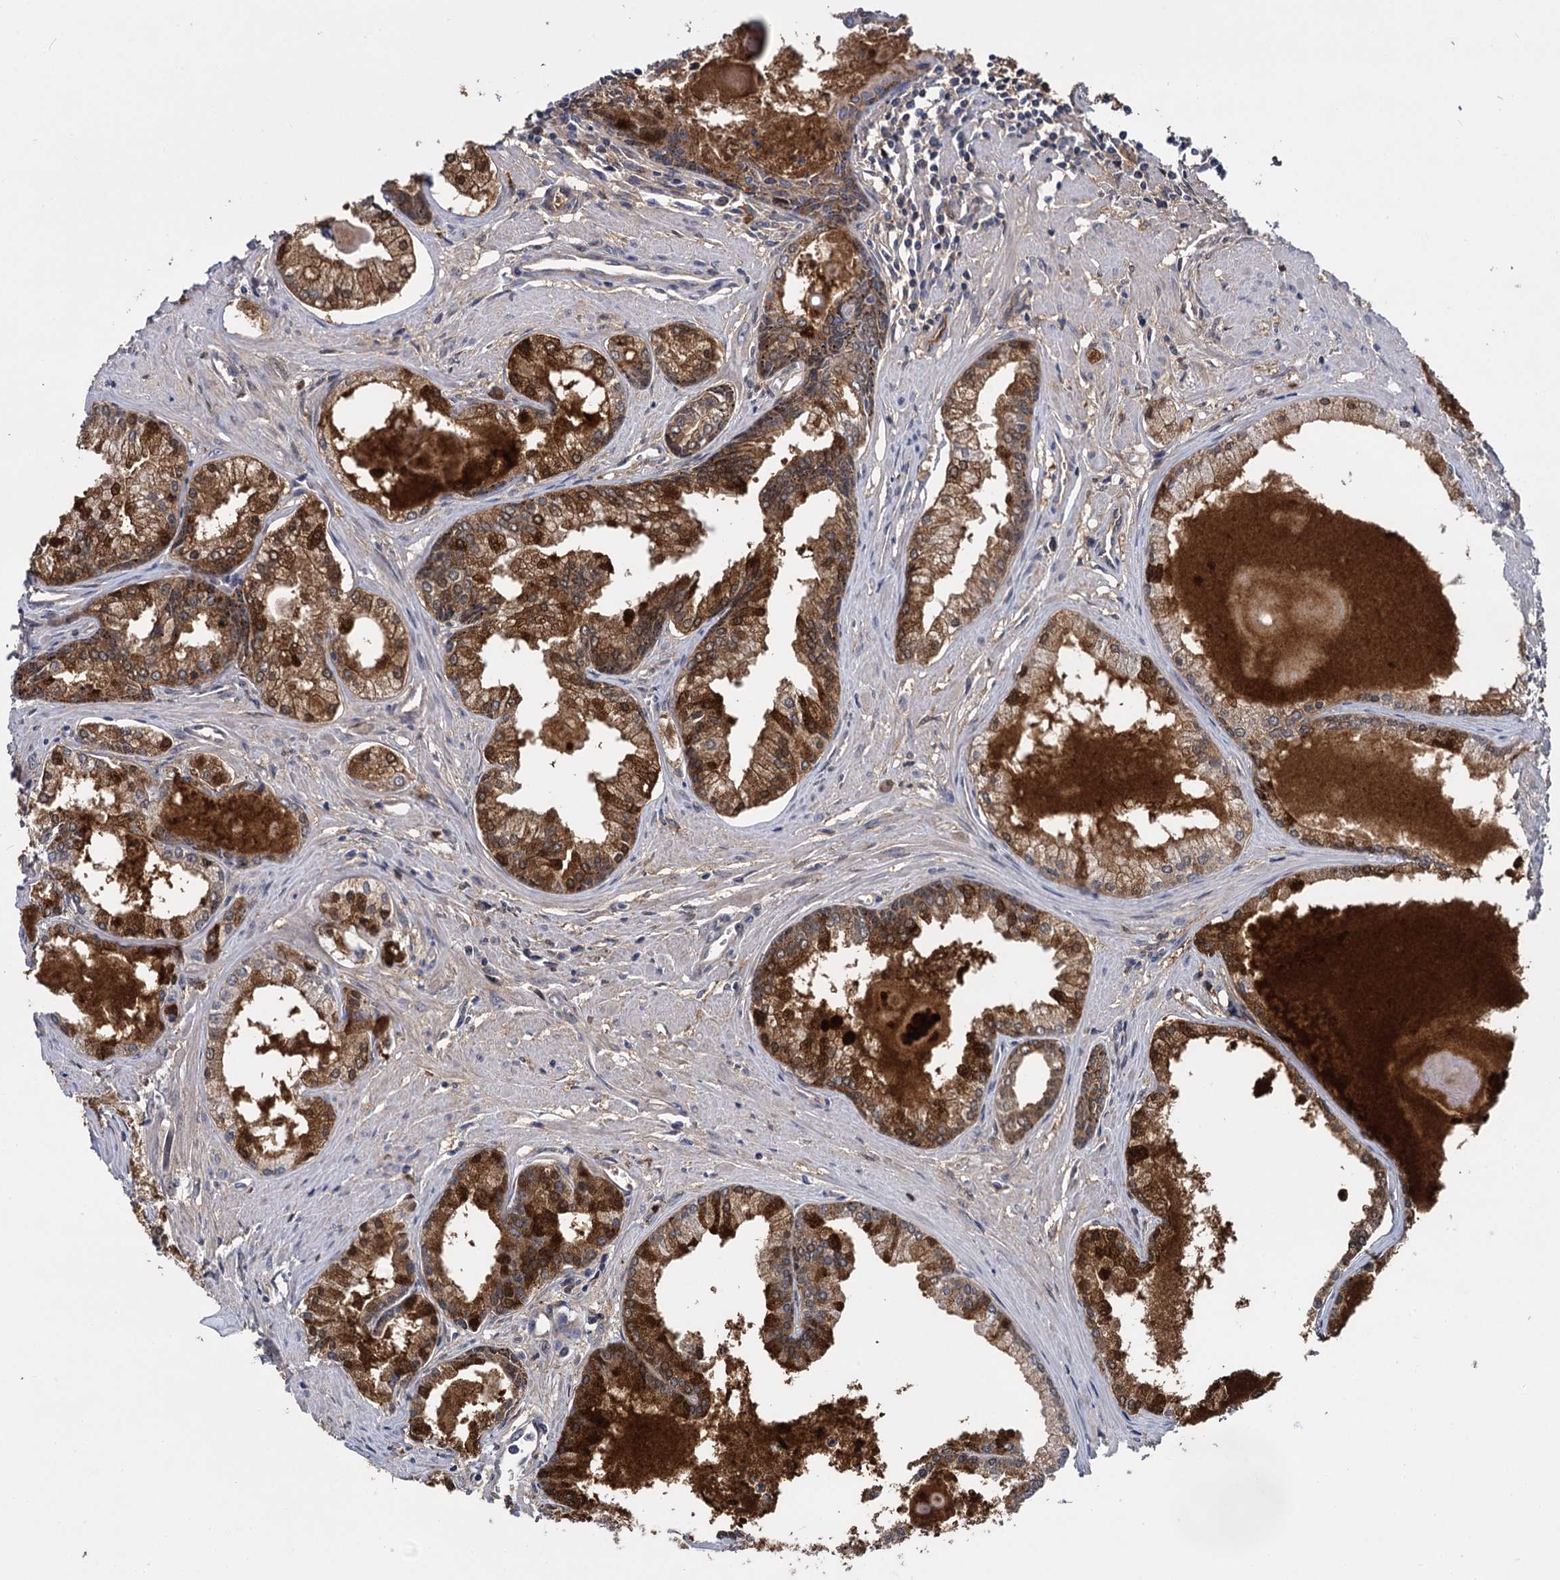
{"staining": {"intensity": "moderate", "quantity": ">75%", "location": "cytoplasmic/membranous"}, "tissue": "prostate cancer", "cell_type": "Tumor cells", "image_type": "cancer", "snomed": [{"axis": "morphology", "description": "Adenocarcinoma, High grade"}, {"axis": "topography", "description": "Prostate"}], "caption": "A high-resolution photomicrograph shows immunohistochemistry staining of prostate cancer, which exhibits moderate cytoplasmic/membranous staining in approximately >75% of tumor cells. The staining is performed using DAB brown chromogen to label protein expression. The nuclei are counter-stained blue using hematoxylin.", "gene": "GLO1", "patient": {"sex": "male", "age": 68}}